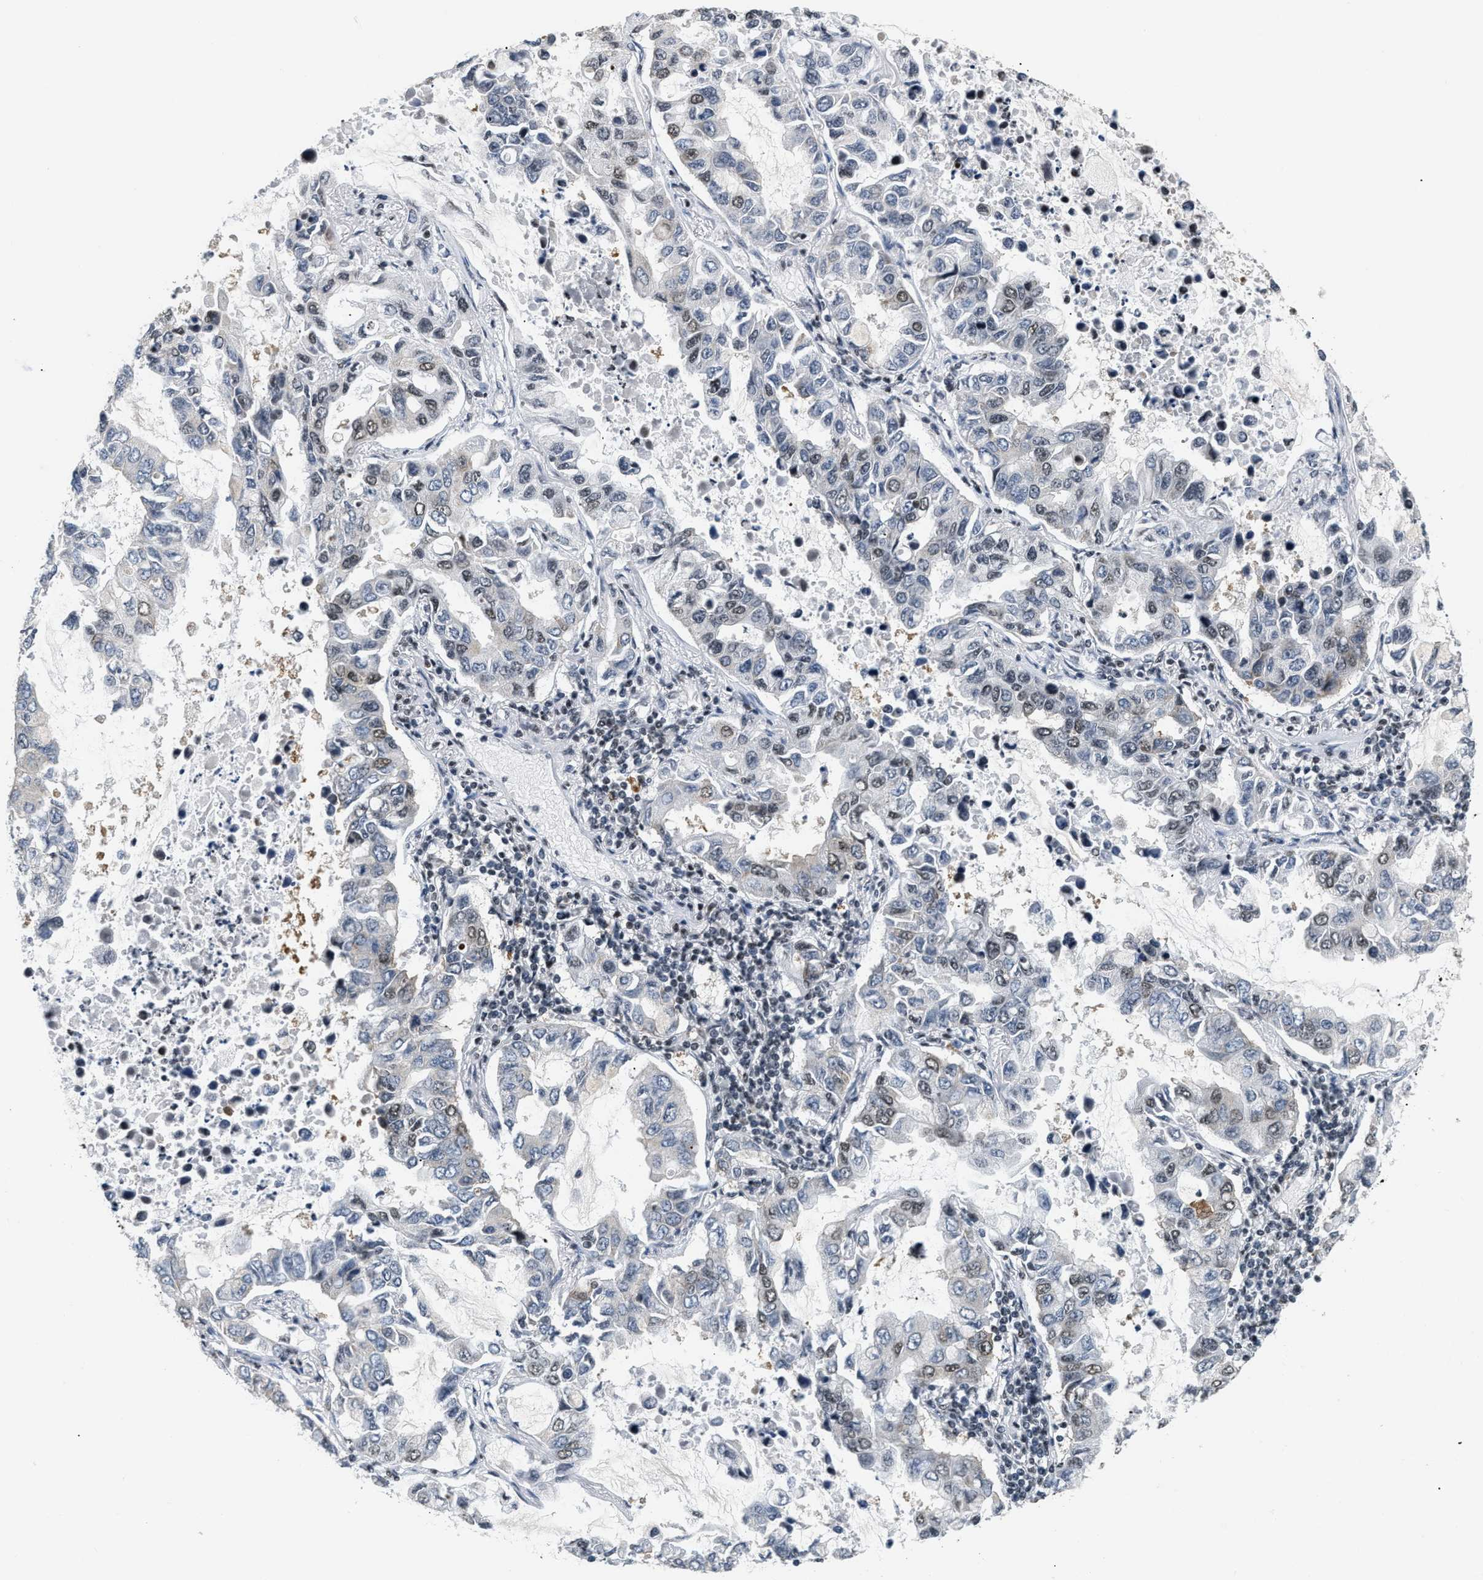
{"staining": {"intensity": "weak", "quantity": "<25%", "location": "nuclear"}, "tissue": "lung cancer", "cell_type": "Tumor cells", "image_type": "cancer", "snomed": [{"axis": "morphology", "description": "Adenocarcinoma, NOS"}, {"axis": "topography", "description": "Lung"}], "caption": "IHC photomicrograph of human lung adenocarcinoma stained for a protein (brown), which exhibits no staining in tumor cells. Nuclei are stained in blue.", "gene": "RAF1", "patient": {"sex": "male", "age": 64}}